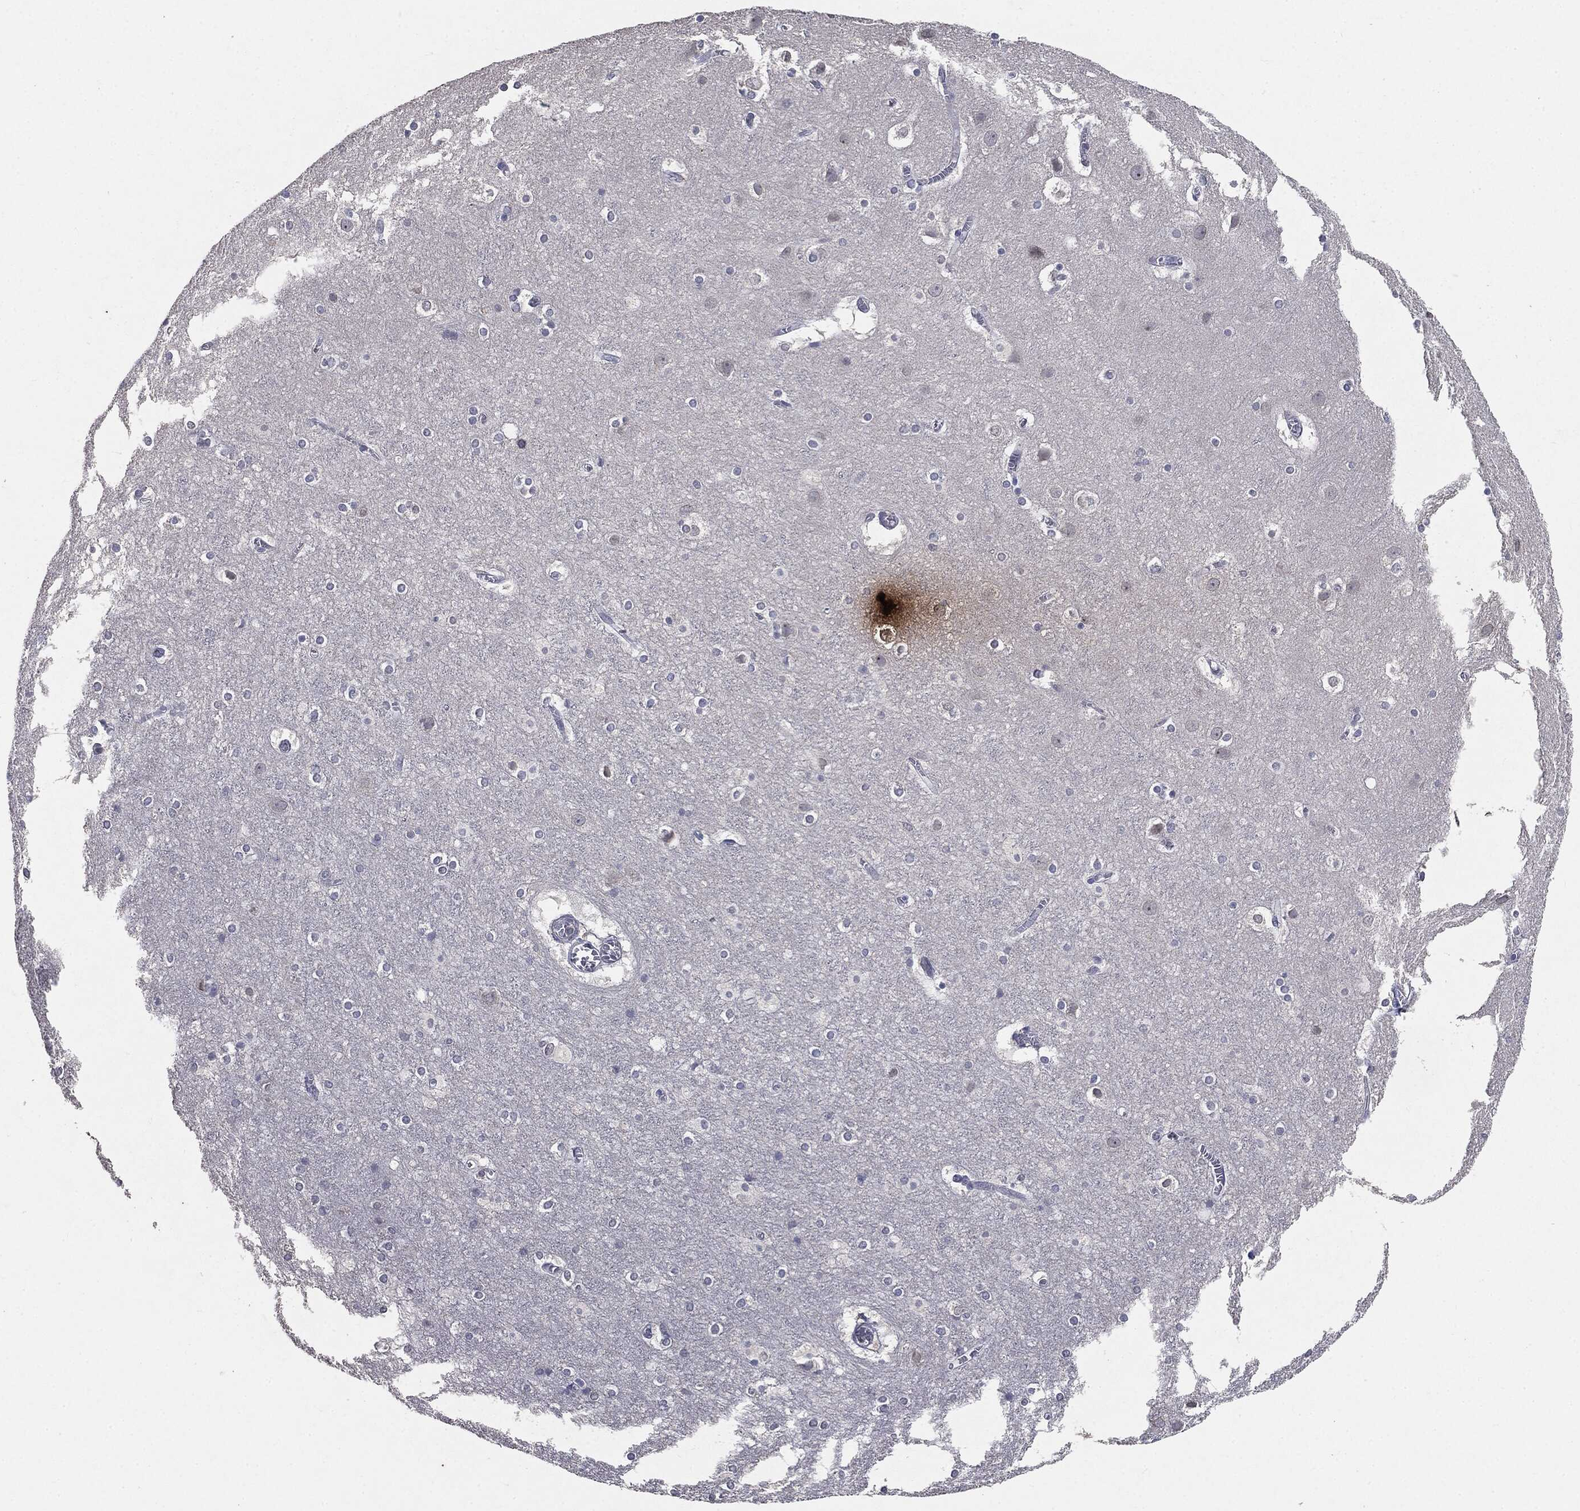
{"staining": {"intensity": "negative", "quantity": "none", "location": "none"}, "tissue": "cerebral cortex", "cell_type": "Endothelial cells", "image_type": "normal", "snomed": [{"axis": "morphology", "description": "Normal tissue, NOS"}, {"axis": "topography", "description": "Cerebral cortex"}], "caption": "Protein analysis of normal cerebral cortex demonstrates no significant positivity in endothelial cells. (Immunohistochemistry, brightfield microscopy, high magnification).", "gene": "SLC2A2", "patient": {"sex": "male", "age": 59}}